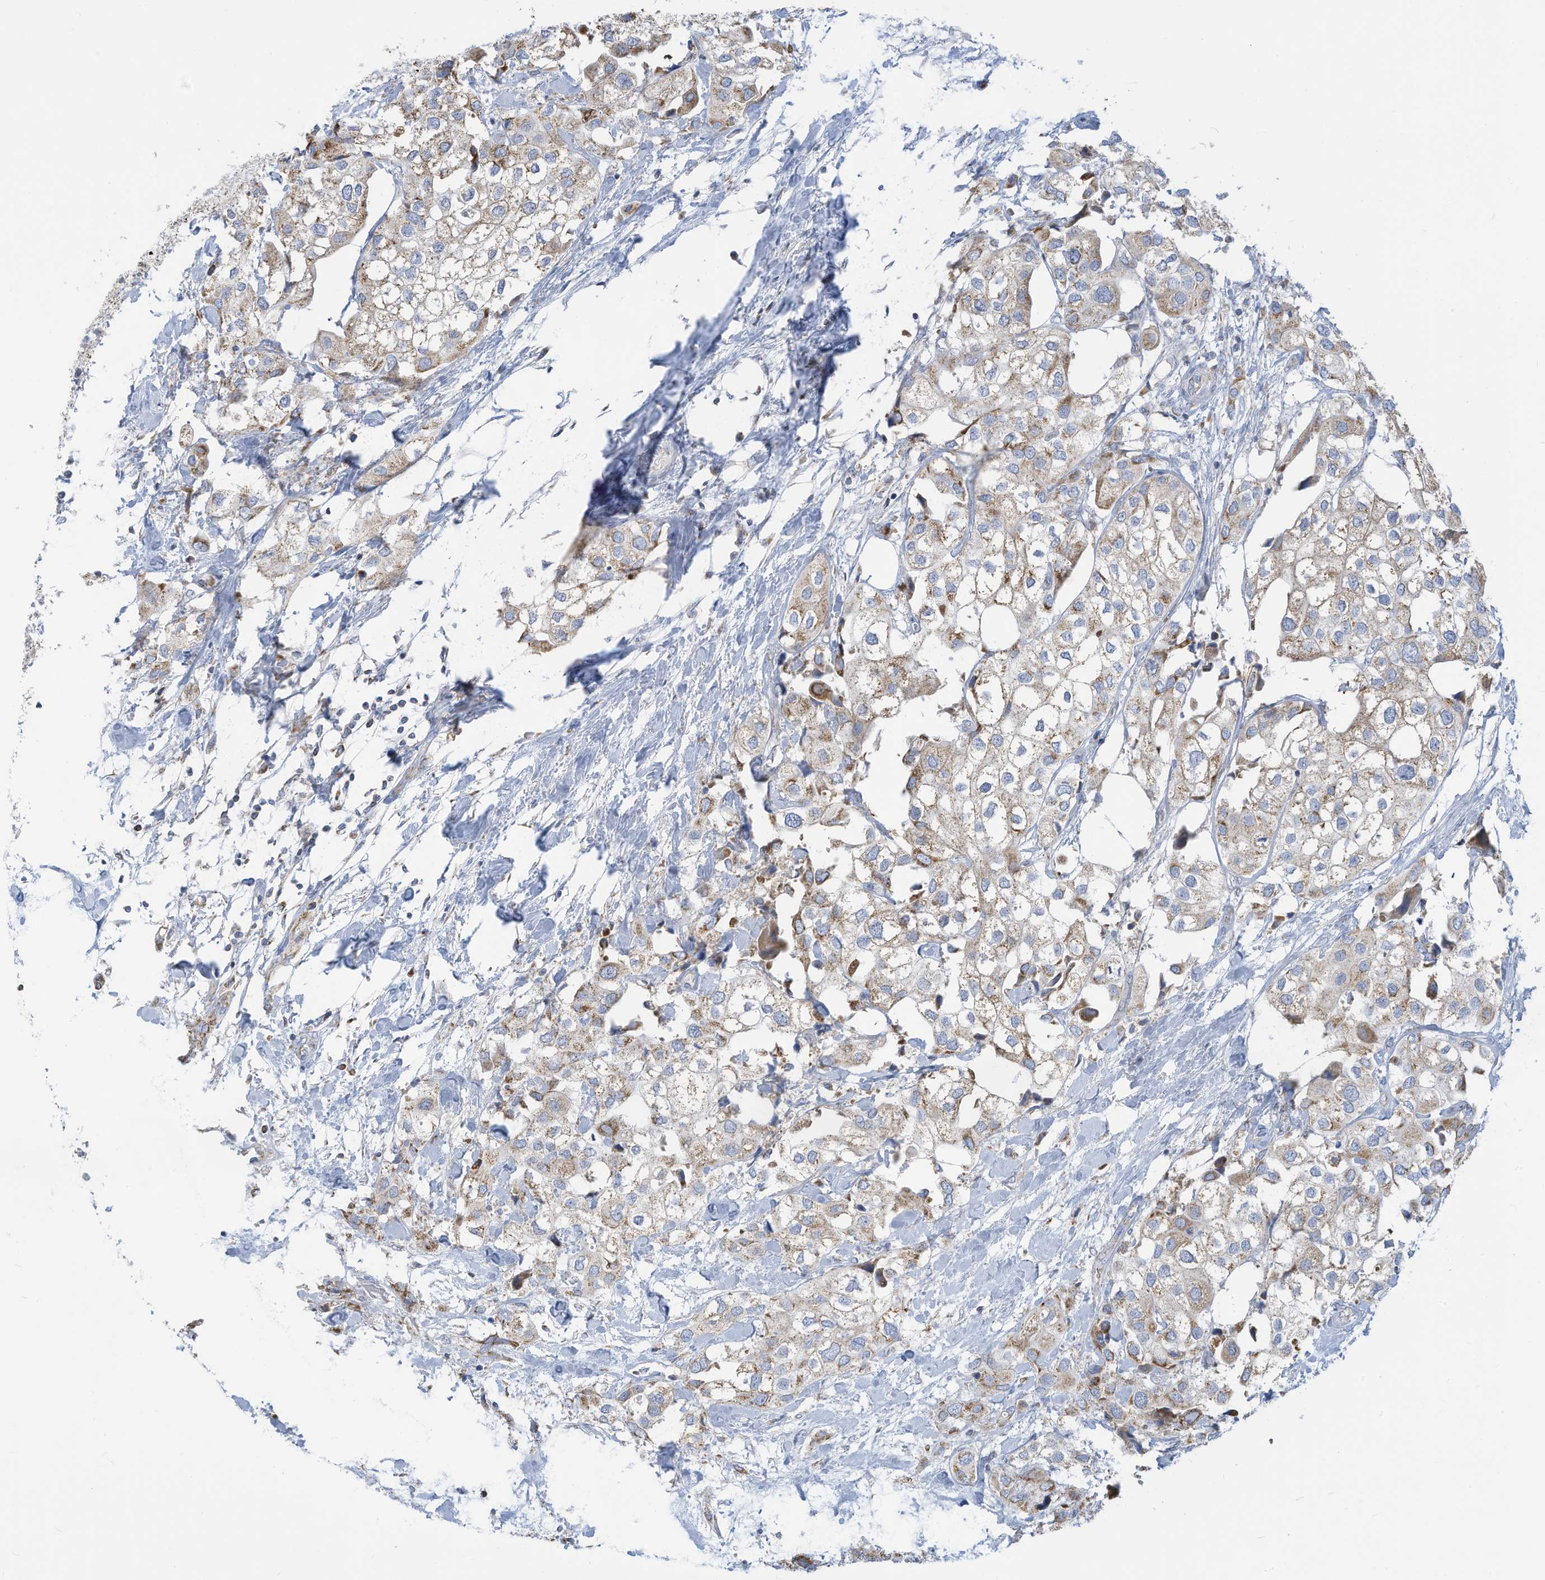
{"staining": {"intensity": "moderate", "quantity": "25%-75%", "location": "cytoplasmic/membranous"}, "tissue": "urothelial cancer", "cell_type": "Tumor cells", "image_type": "cancer", "snomed": [{"axis": "morphology", "description": "Urothelial carcinoma, High grade"}, {"axis": "topography", "description": "Urinary bladder"}], "caption": "A histopathology image of human urothelial carcinoma (high-grade) stained for a protein reveals moderate cytoplasmic/membranous brown staining in tumor cells.", "gene": "NLN", "patient": {"sex": "male", "age": 64}}